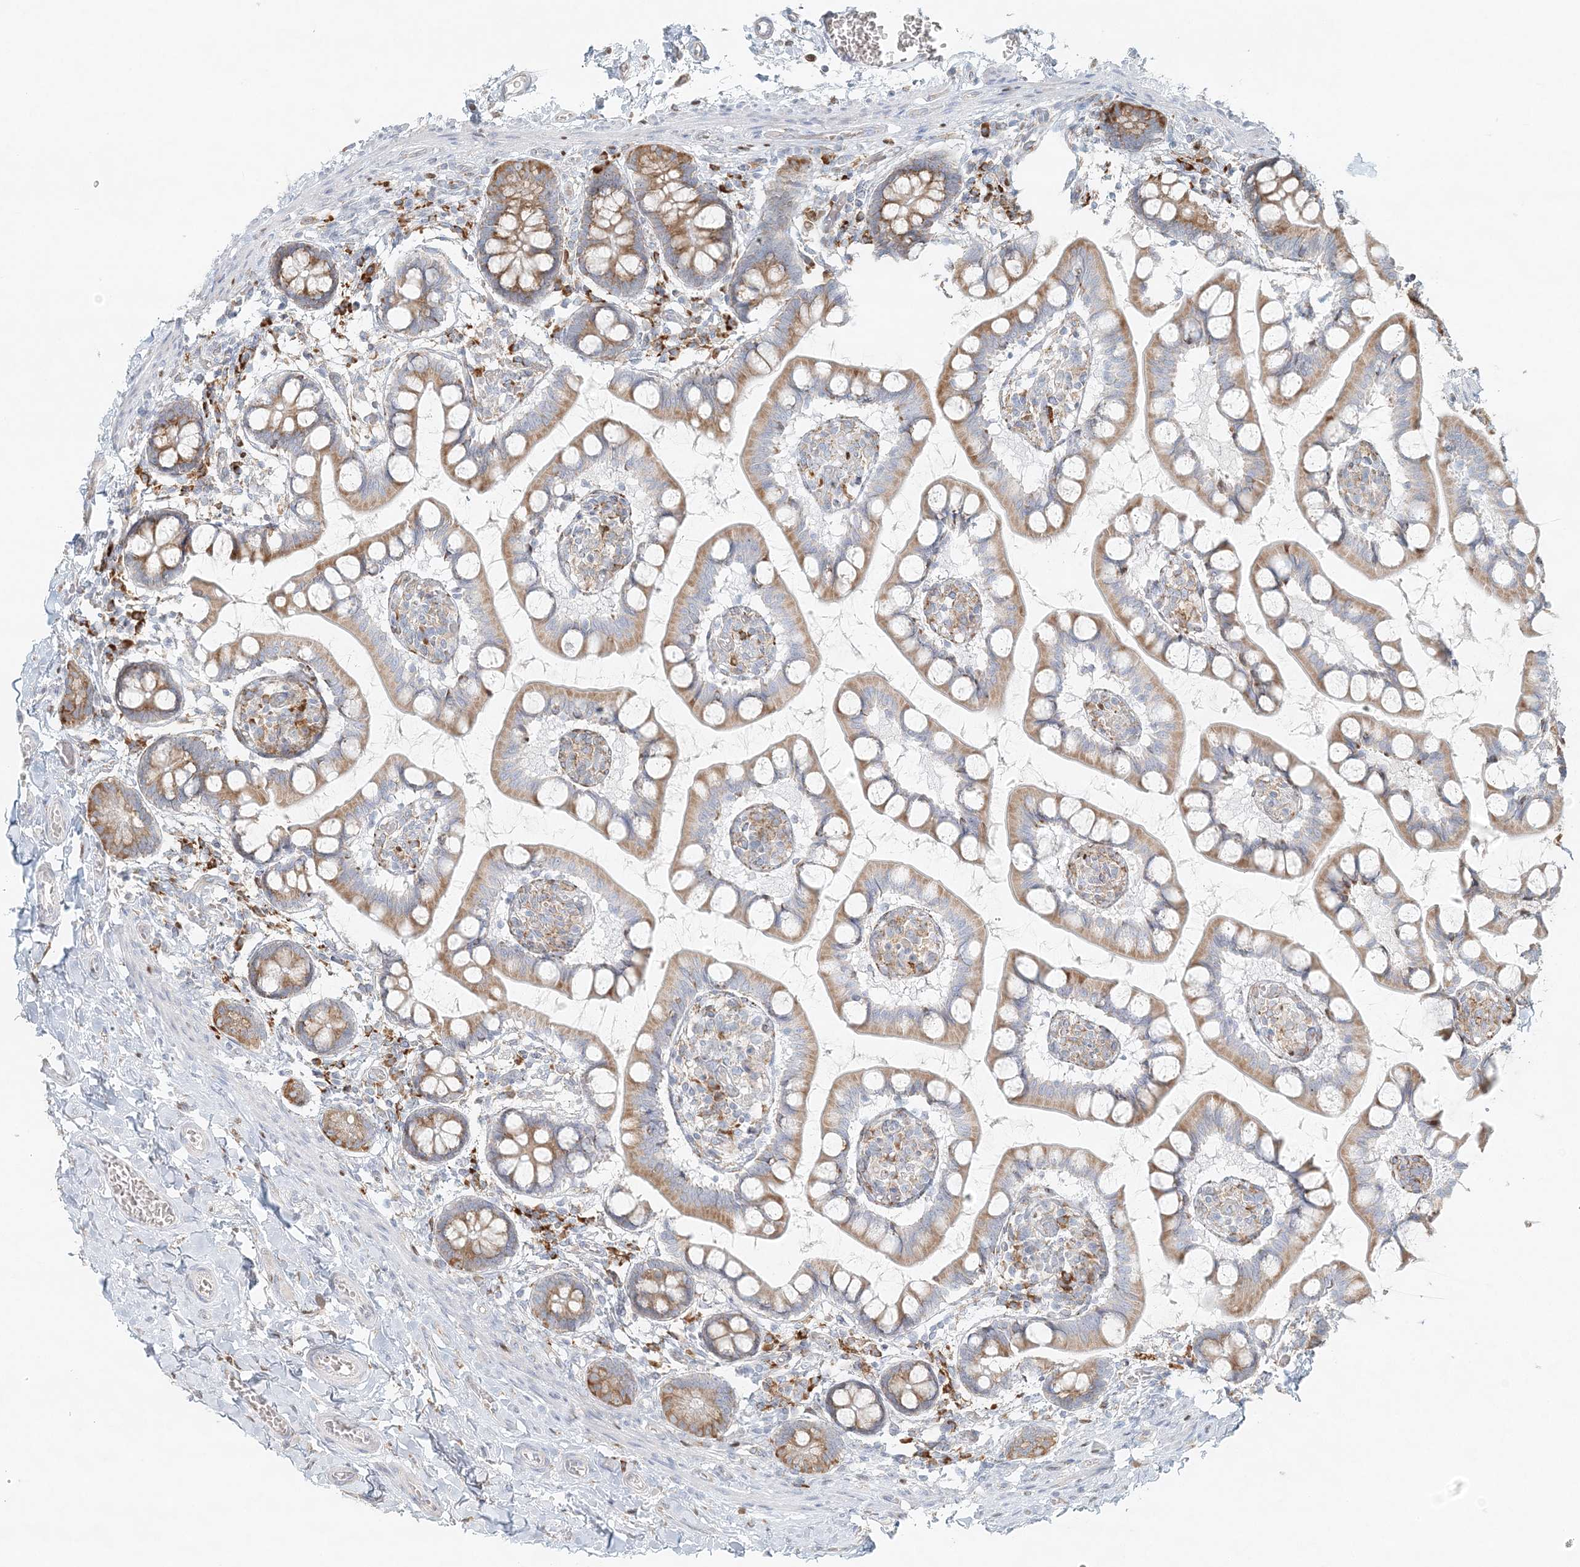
{"staining": {"intensity": "moderate", "quantity": ">75%", "location": "cytoplasmic/membranous"}, "tissue": "small intestine", "cell_type": "Glandular cells", "image_type": "normal", "snomed": [{"axis": "morphology", "description": "Normal tissue, NOS"}, {"axis": "topography", "description": "Small intestine"}], "caption": "Glandular cells reveal medium levels of moderate cytoplasmic/membranous staining in approximately >75% of cells in unremarkable small intestine.", "gene": "STK11IP", "patient": {"sex": "male", "age": 52}}